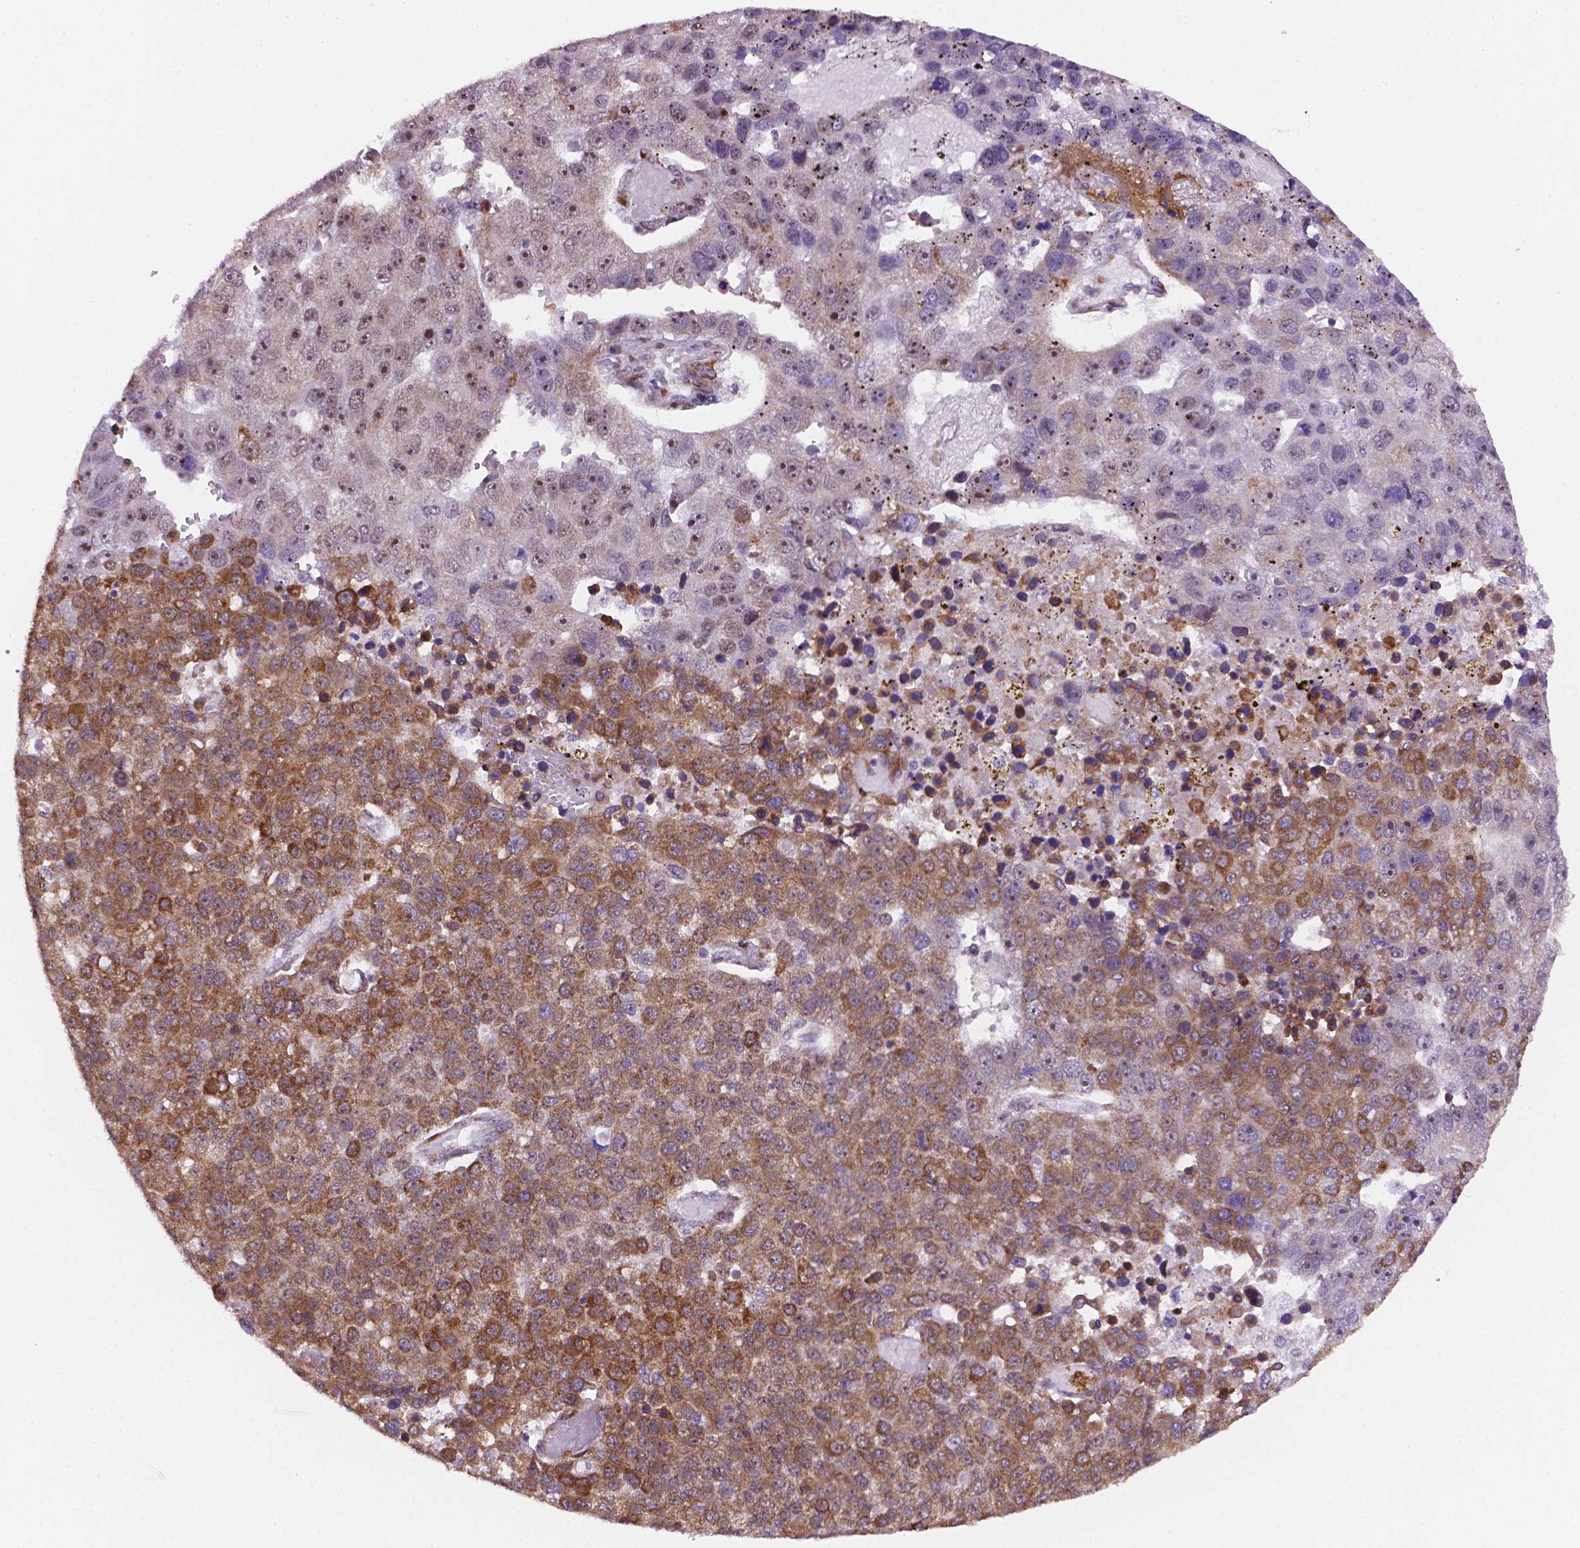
{"staining": {"intensity": "moderate", "quantity": "25%-75%", "location": "cytoplasmic/membranous,nuclear"}, "tissue": "pancreatic cancer", "cell_type": "Tumor cells", "image_type": "cancer", "snomed": [{"axis": "morphology", "description": "Adenocarcinoma, NOS"}, {"axis": "topography", "description": "Pancreas"}], "caption": "Protein analysis of pancreatic cancer tissue shows moderate cytoplasmic/membranous and nuclear expression in approximately 25%-75% of tumor cells. The staining was performed using DAB (3,3'-diaminobenzidine) to visualize the protein expression in brown, while the nuclei were stained in blue with hematoxylin (Magnification: 20x).", "gene": "FNIP1", "patient": {"sex": "female", "age": 61}}